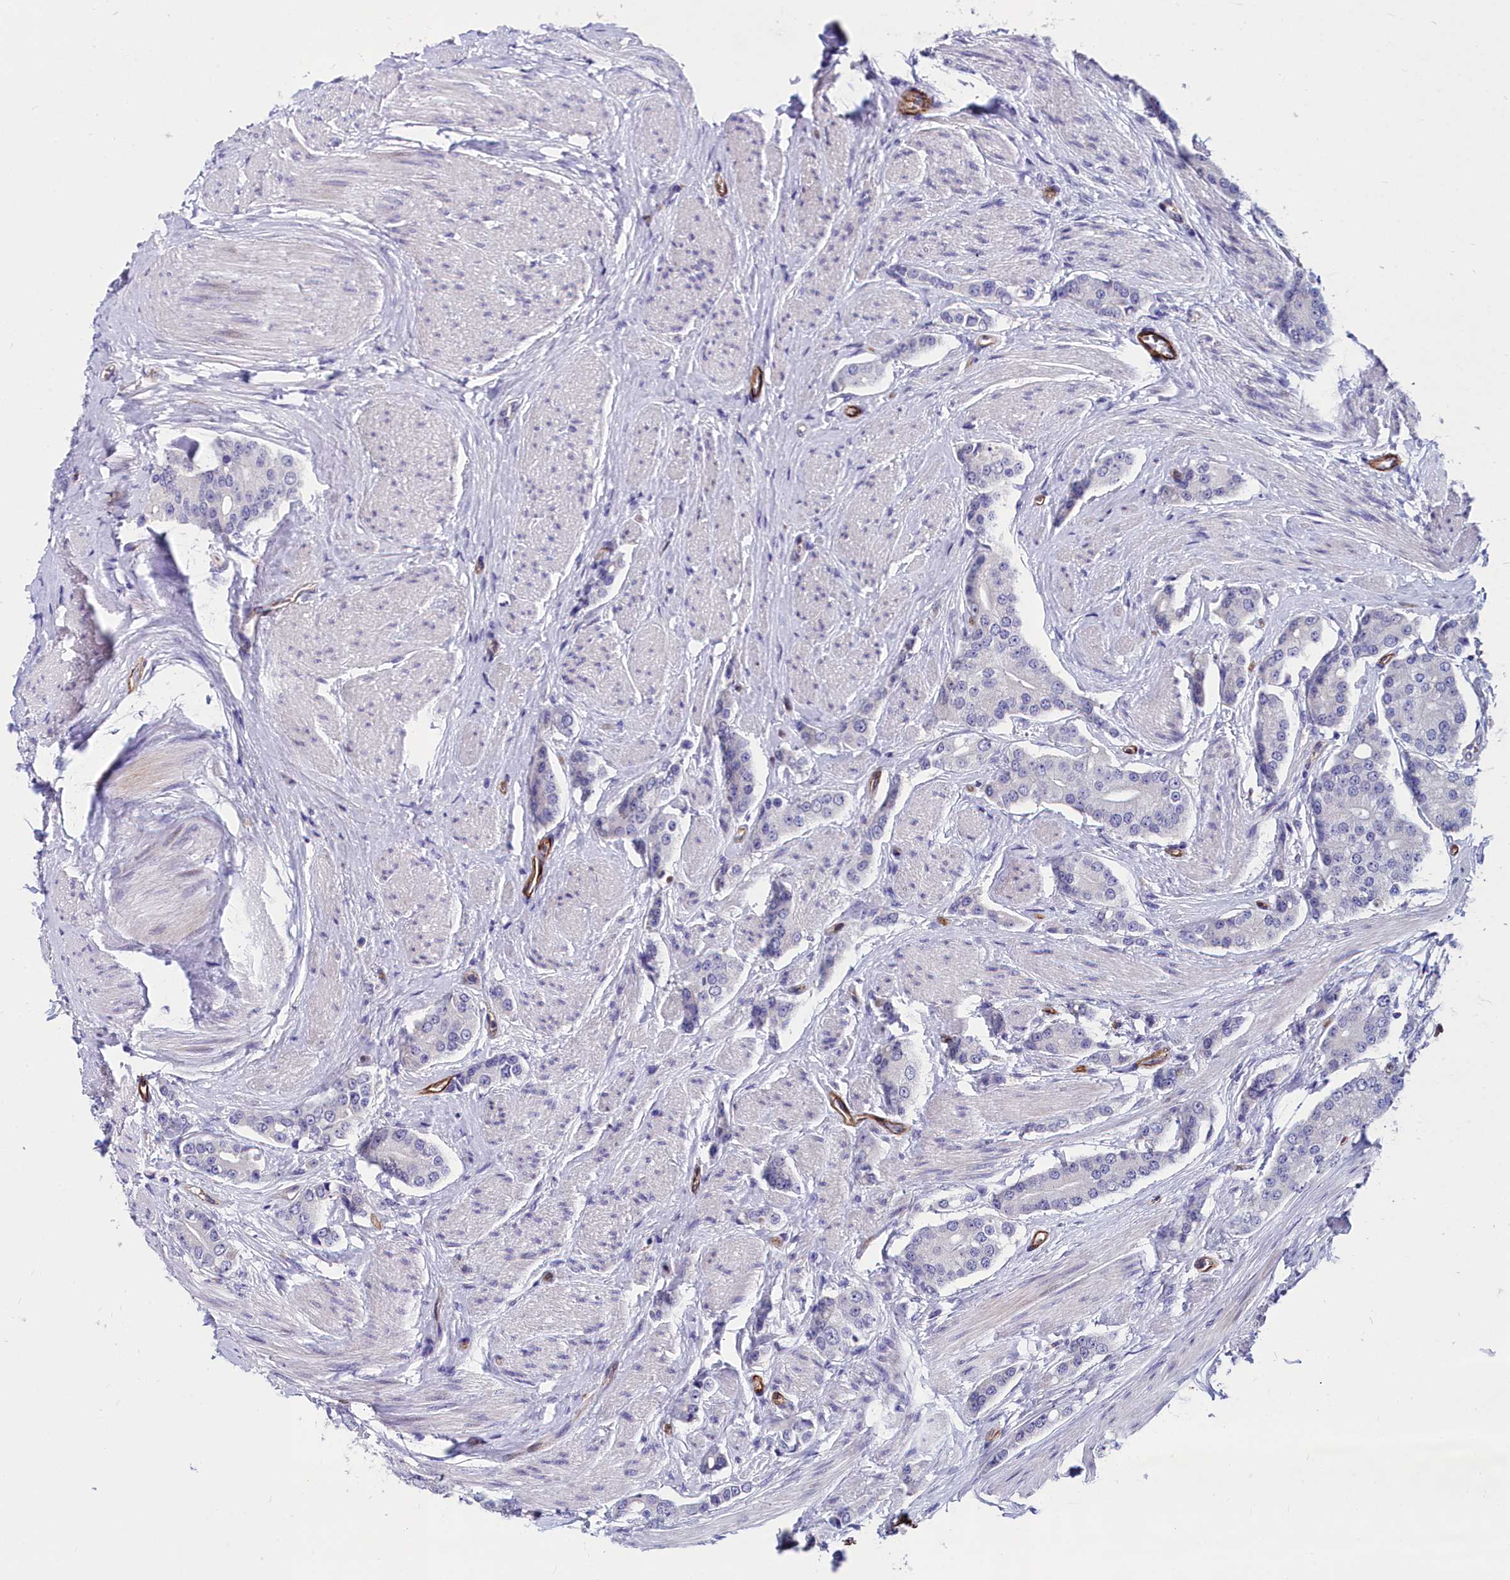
{"staining": {"intensity": "negative", "quantity": "none", "location": "none"}, "tissue": "prostate cancer", "cell_type": "Tumor cells", "image_type": "cancer", "snomed": [{"axis": "morphology", "description": "Adenocarcinoma, High grade"}, {"axis": "topography", "description": "Prostate"}], "caption": "The image shows no significant expression in tumor cells of adenocarcinoma (high-grade) (prostate).", "gene": "CYP4F11", "patient": {"sex": "male", "age": 71}}